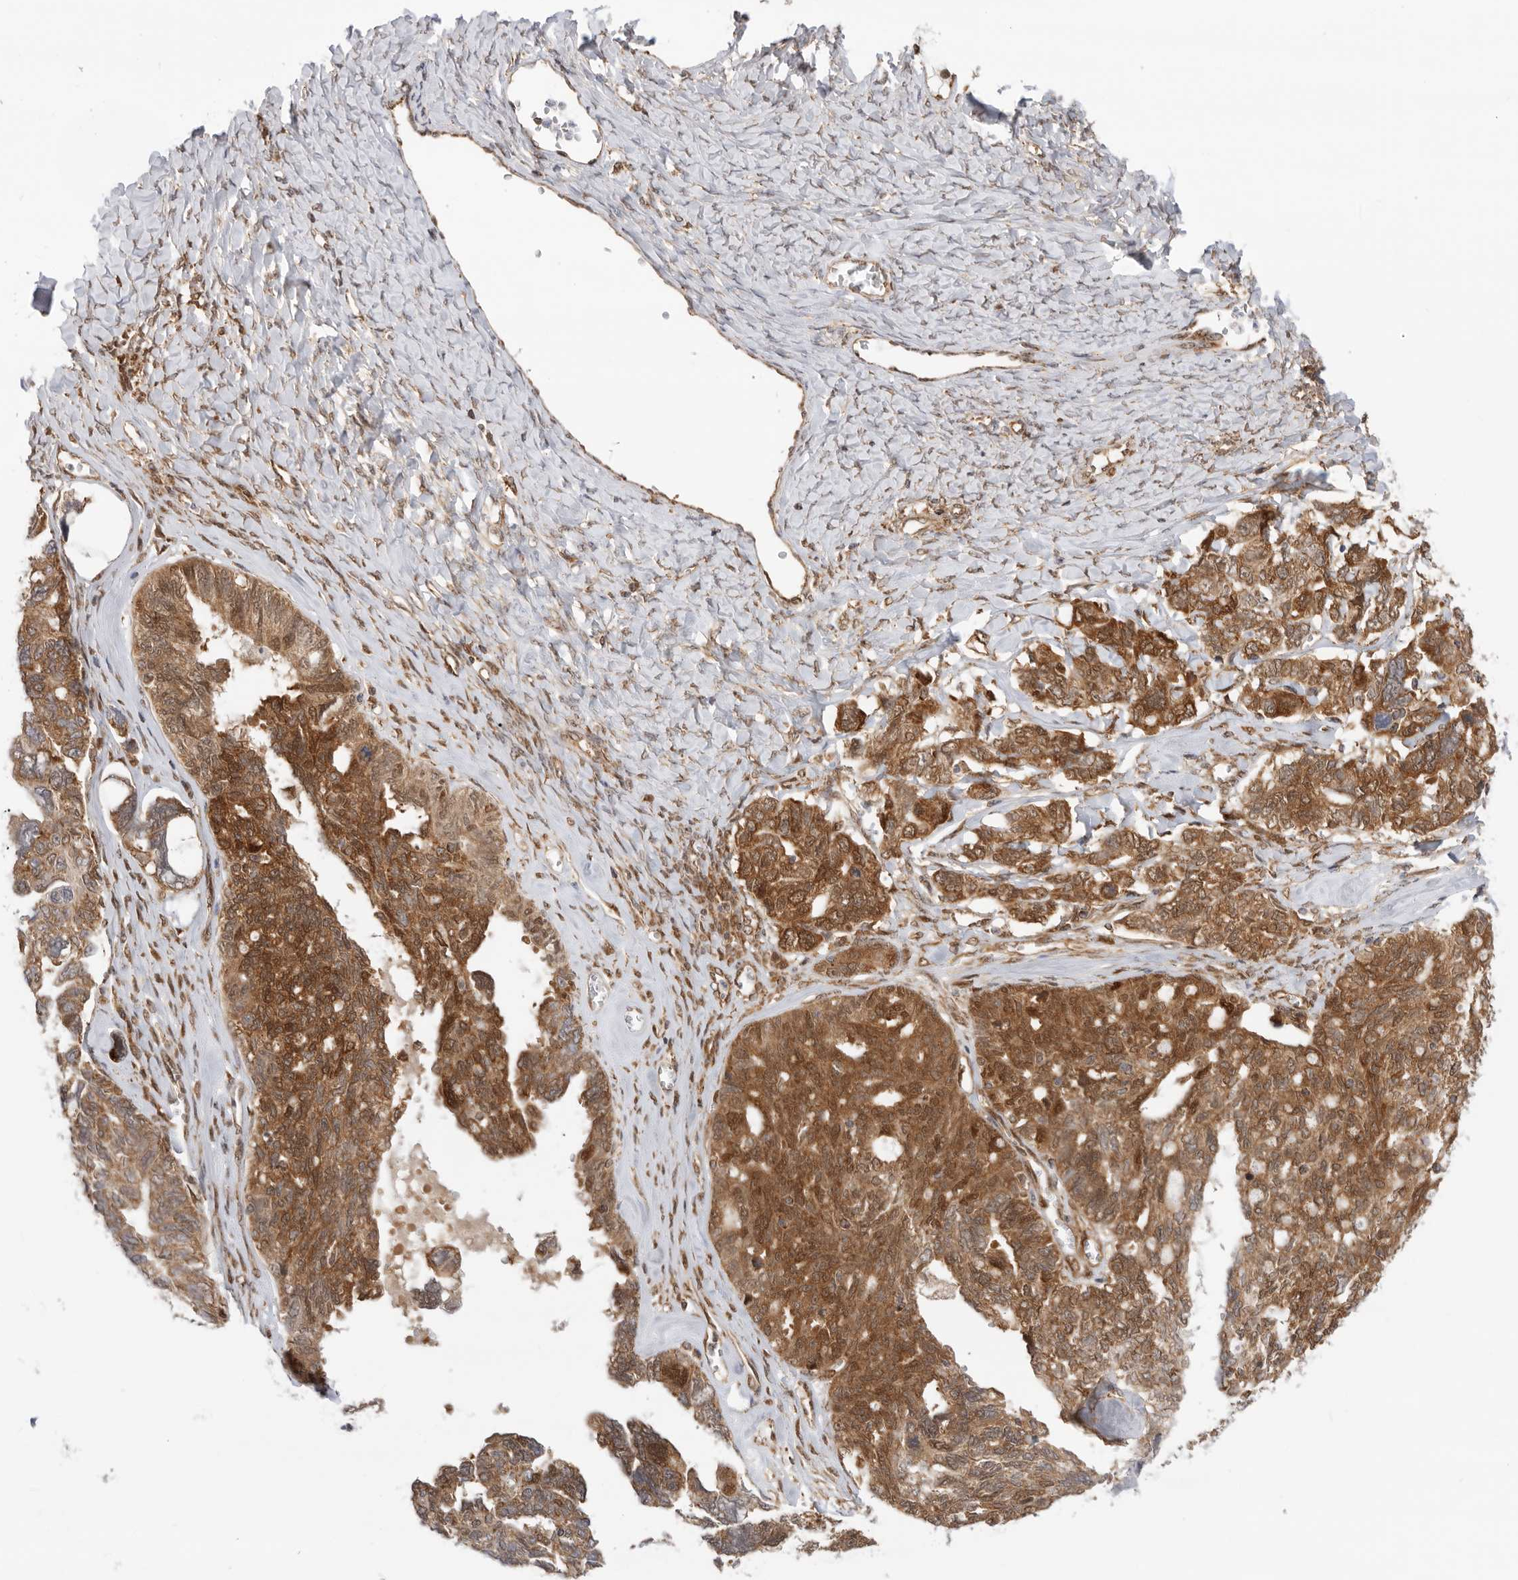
{"staining": {"intensity": "strong", "quantity": ">75%", "location": "cytoplasmic/membranous,nuclear"}, "tissue": "ovarian cancer", "cell_type": "Tumor cells", "image_type": "cancer", "snomed": [{"axis": "morphology", "description": "Cystadenocarcinoma, serous, NOS"}, {"axis": "topography", "description": "Ovary"}], "caption": "Tumor cells reveal strong cytoplasmic/membranous and nuclear staining in about >75% of cells in ovarian serous cystadenocarcinoma.", "gene": "DCAF8", "patient": {"sex": "female", "age": 79}}